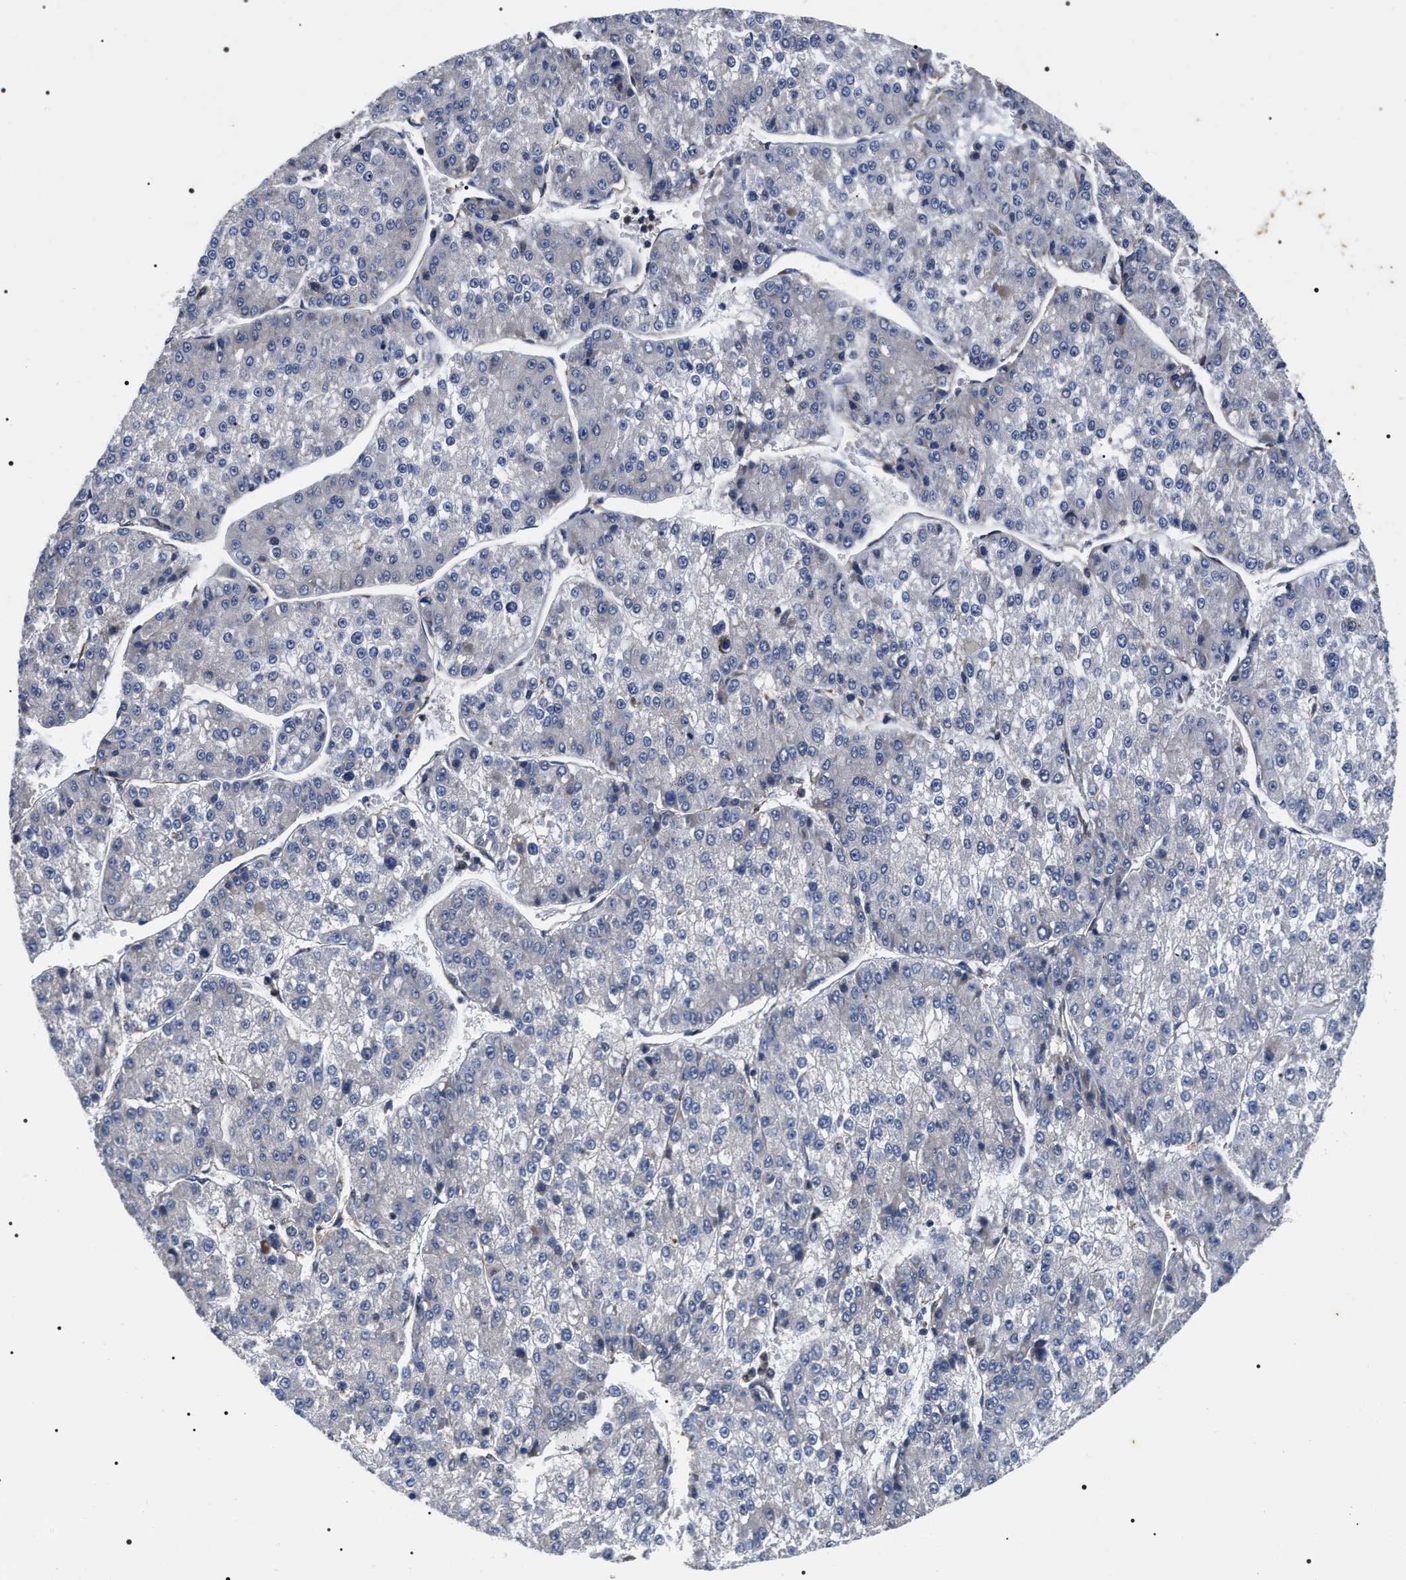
{"staining": {"intensity": "negative", "quantity": "none", "location": "none"}, "tissue": "liver cancer", "cell_type": "Tumor cells", "image_type": "cancer", "snomed": [{"axis": "morphology", "description": "Carcinoma, Hepatocellular, NOS"}, {"axis": "topography", "description": "Liver"}], "caption": "Liver cancer (hepatocellular carcinoma) stained for a protein using immunohistochemistry (IHC) displays no expression tumor cells.", "gene": "TSPAN33", "patient": {"sex": "female", "age": 73}}